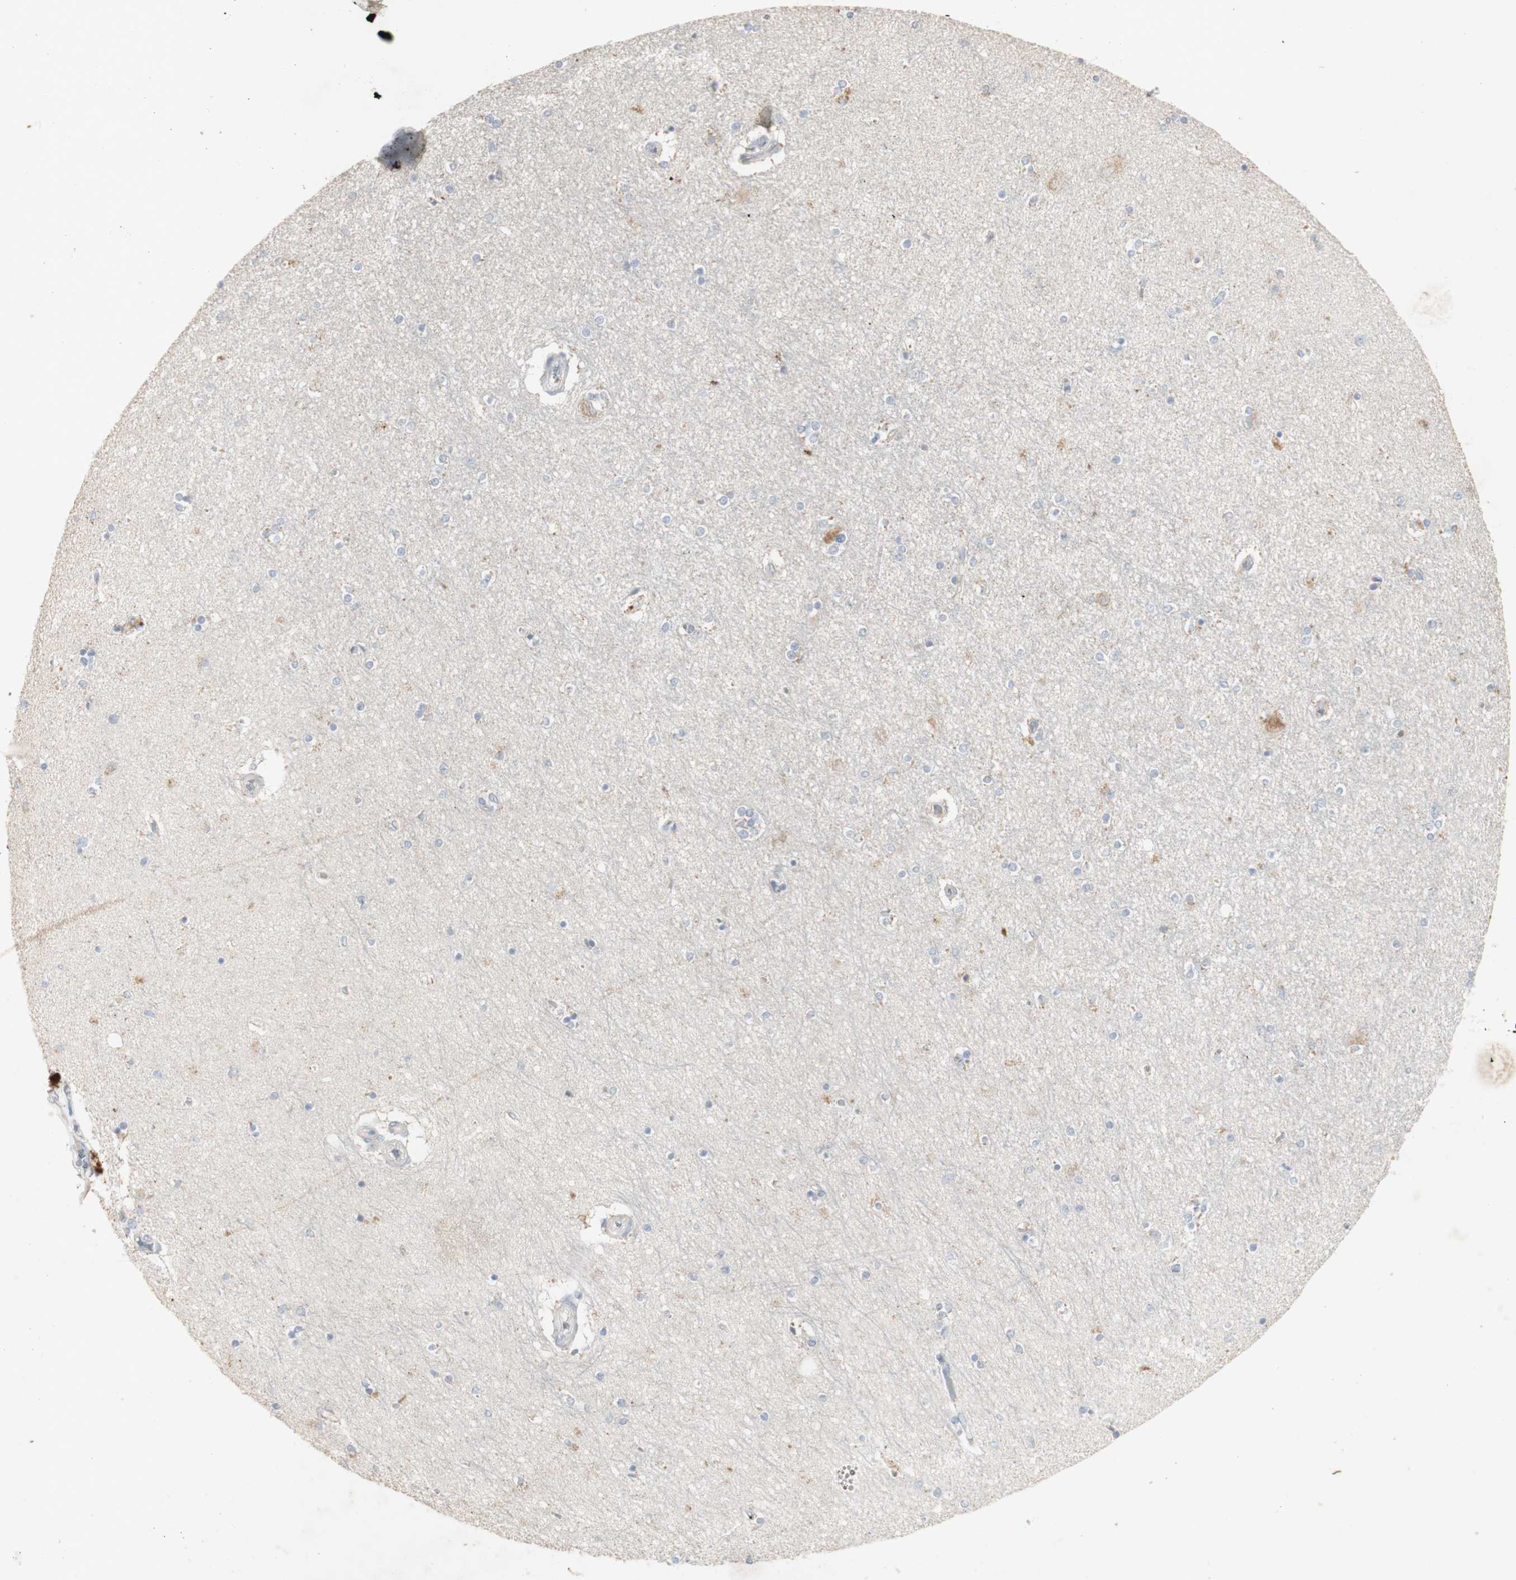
{"staining": {"intensity": "negative", "quantity": "none", "location": "none"}, "tissue": "hippocampus", "cell_type": "Glial cells", "image_type": "normal", "snomed": [{"axis": "morphology", "description": "Normal tissue, NOS"}, {"axis": "topography", "description": "Hippocampus"}], "caption": "DAB immunohistochemical staining of benign human hippocampus reveals no significant staining in glial cells. Brightfield microscopy of immunohistochemistry stained with DAB (3,3'-diaminobenzidine) (brown) and hematoxylin (blue), captured at high magnification.", "gene": "INS", "patient": {"sex": "female", "age": 54}}